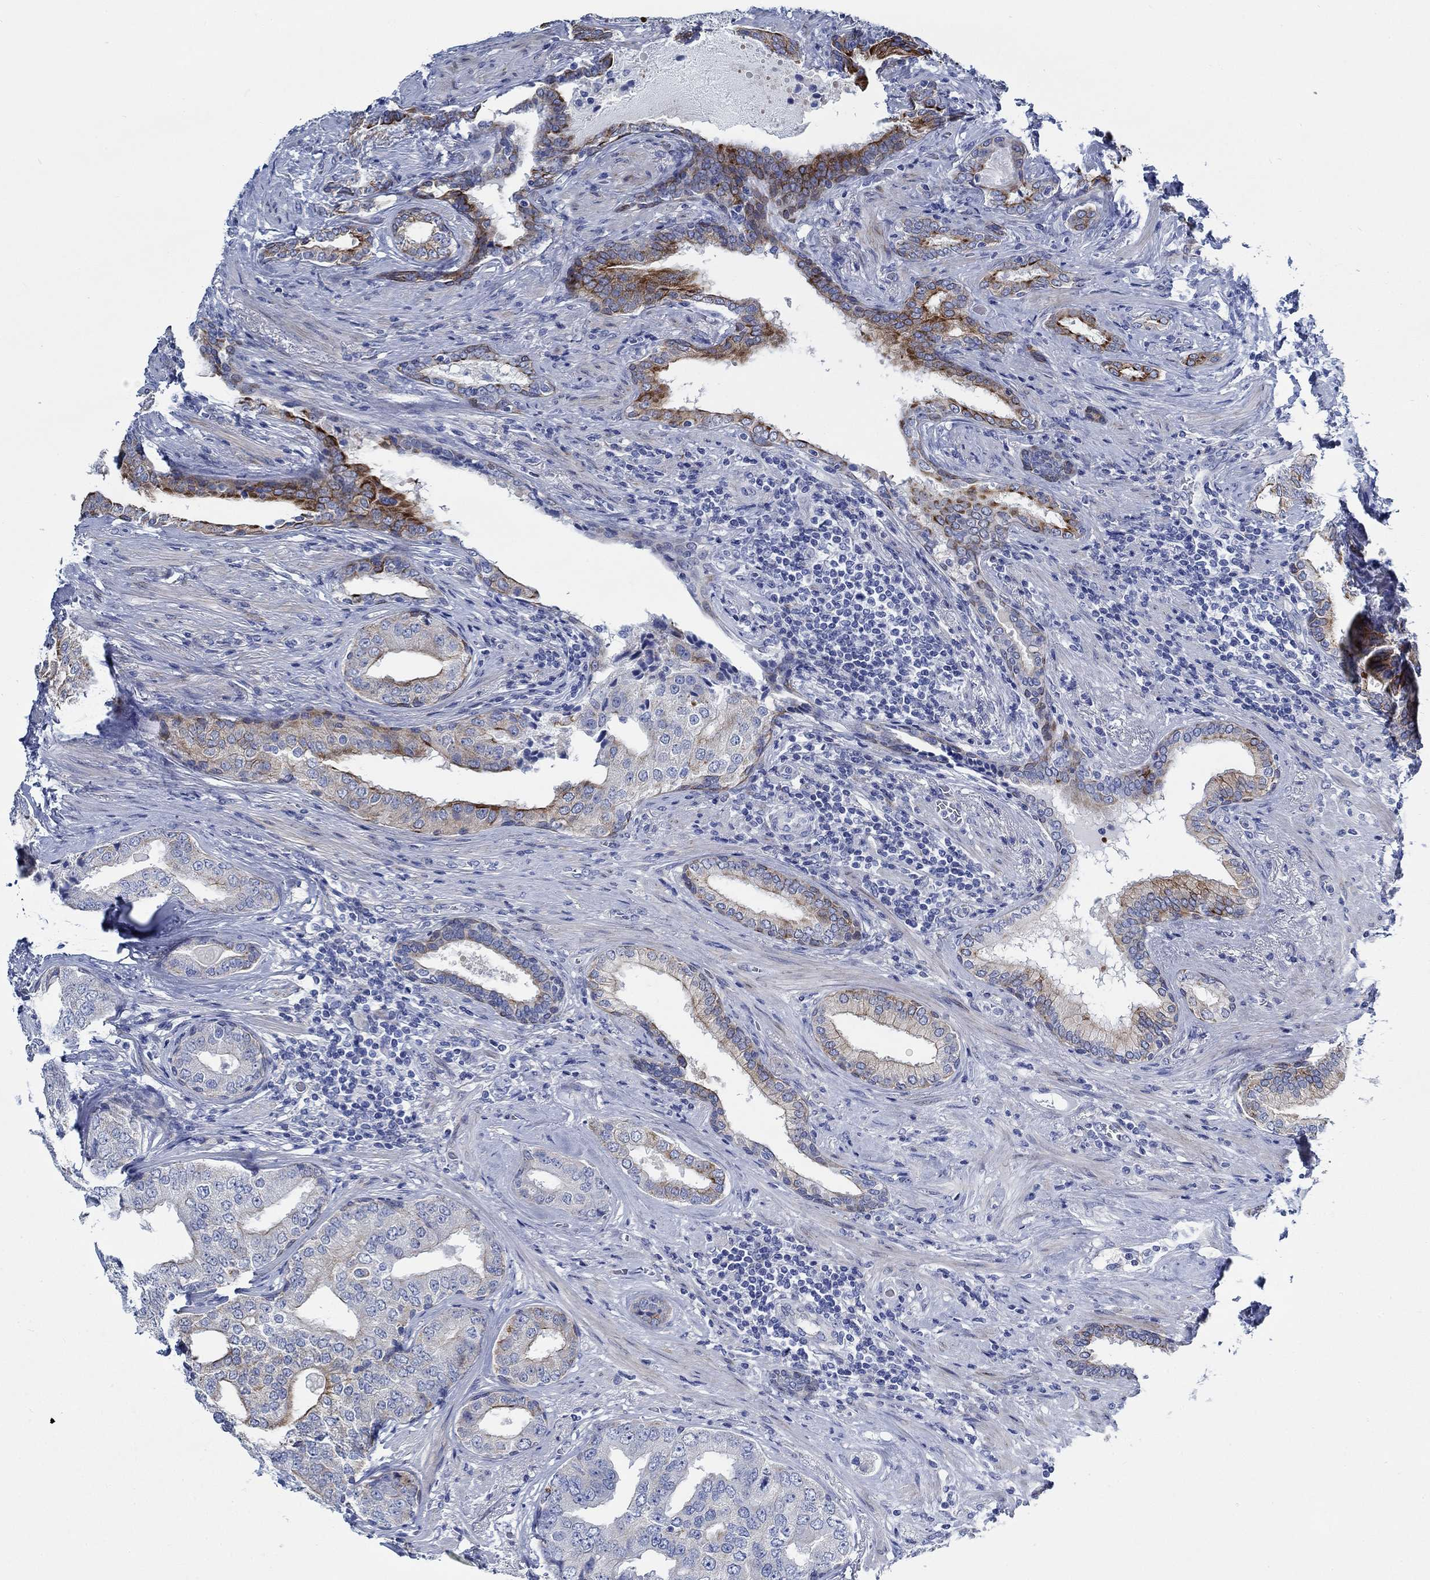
{"staining": {"intensity": "strong", "quantity": "<25%", "location": "cytoplasmic/membranous"}, "tissue": "prostate cancer", "cell_type": "Tumor cells", "image_type": "cancer", "snomed": [{"axis": "morphology", "description": "Adenocarcinoma, Low grade"}, {"axis": "topography", "description": "Prostate and seminal vesicle, NOS"}], "caption": "There is medium levels of strong cytoplasmic/membranous positivity in tumor cells of prostate cancer, as demonstrated by immunohistochemical staining (brown color).", "gene": "SVEP1", "patient": {"sex": "male", "age": 61}}